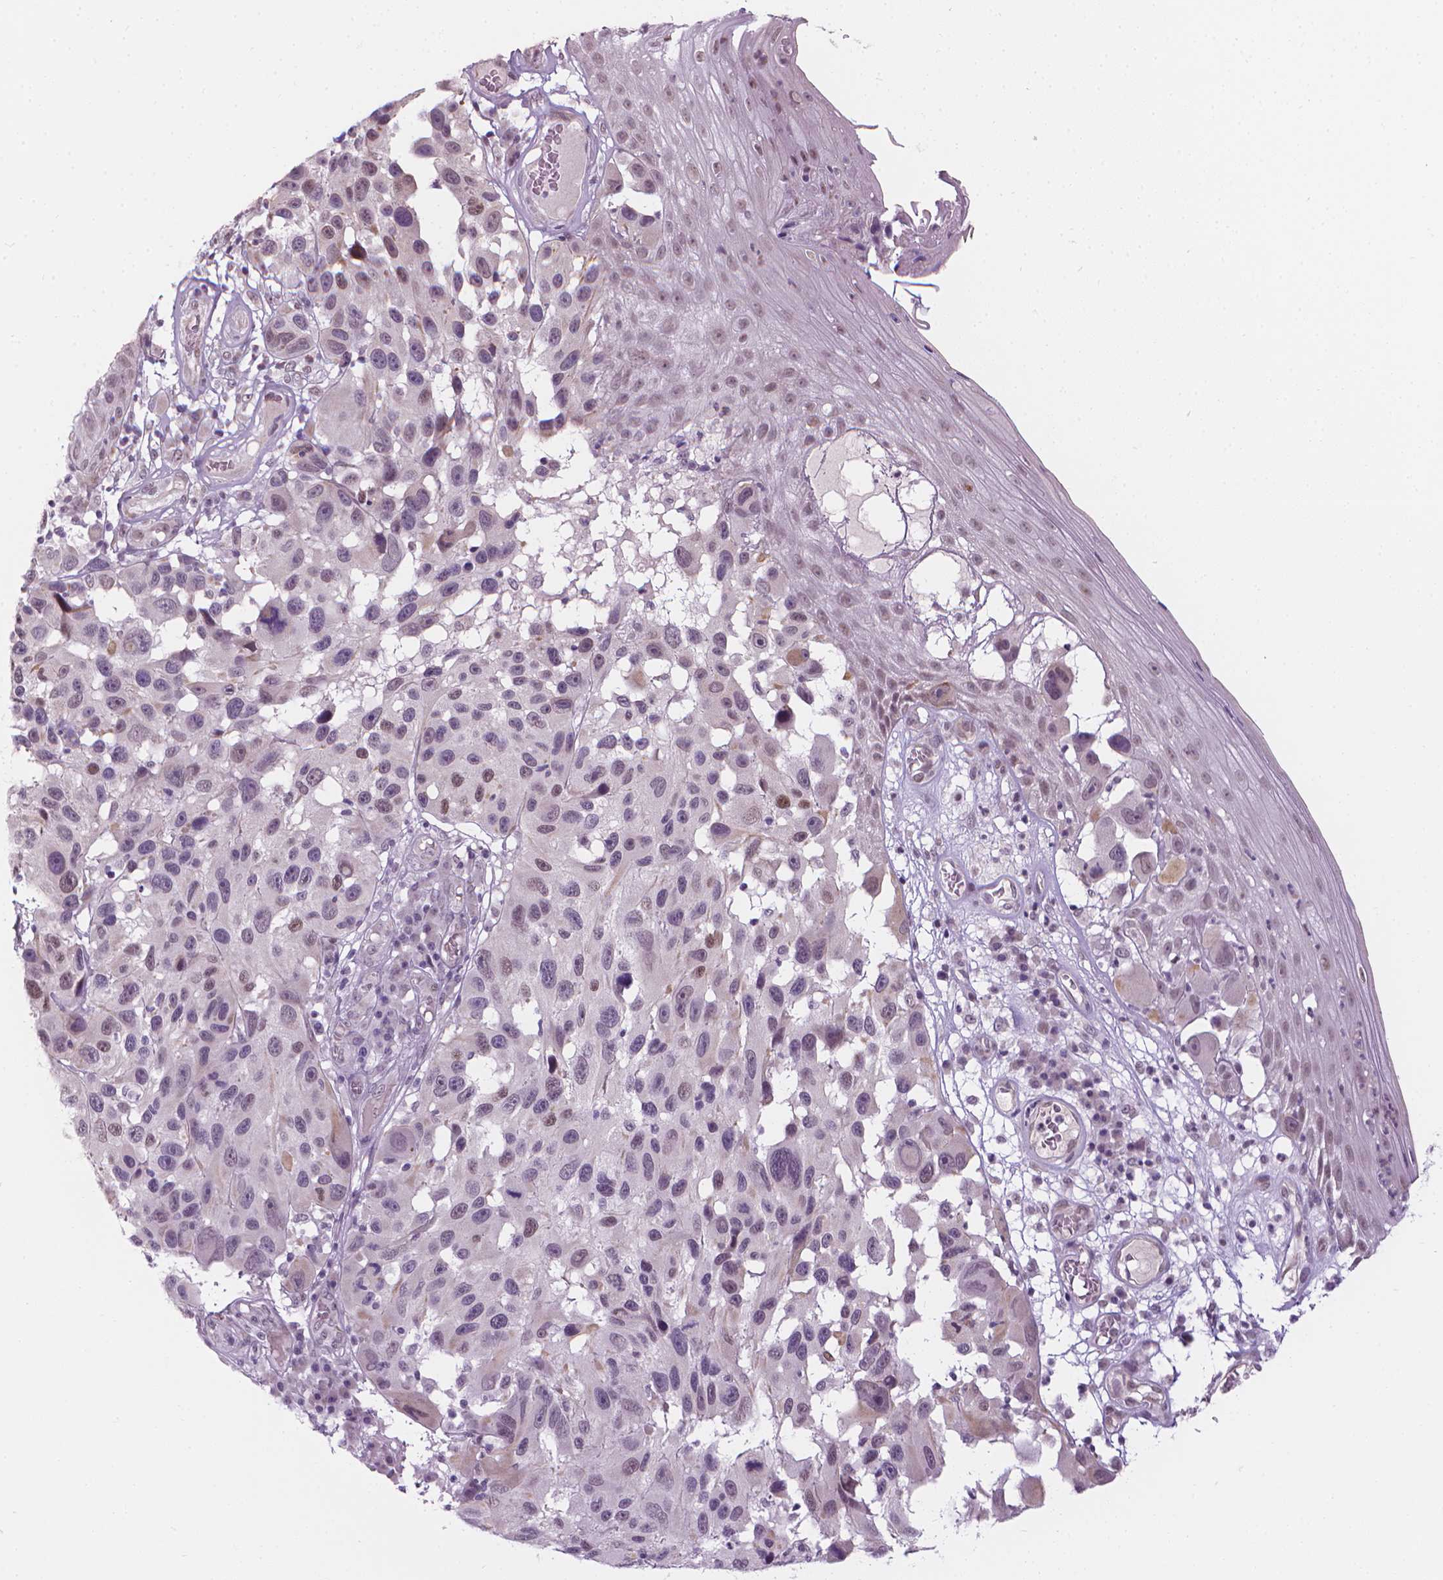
{"staining": {"intensity": "weak", "quantity": "<25%", "location": "nuclear"}, "tissue": "melanoma", "cell_type": "Tumor cells", "image_type": "cancer", "snomed": [{"axis": "morphology", "description": "Malignant melanoma, NOS"}, {"axis": "topography", "description": "Skin"}], "caption": "Malignant melanoma was stained to show a protein in brown. There is no significant staining in tumor cells.", "gene": "CDKN1C", "patient": {"sex": "male", "age": 53}}